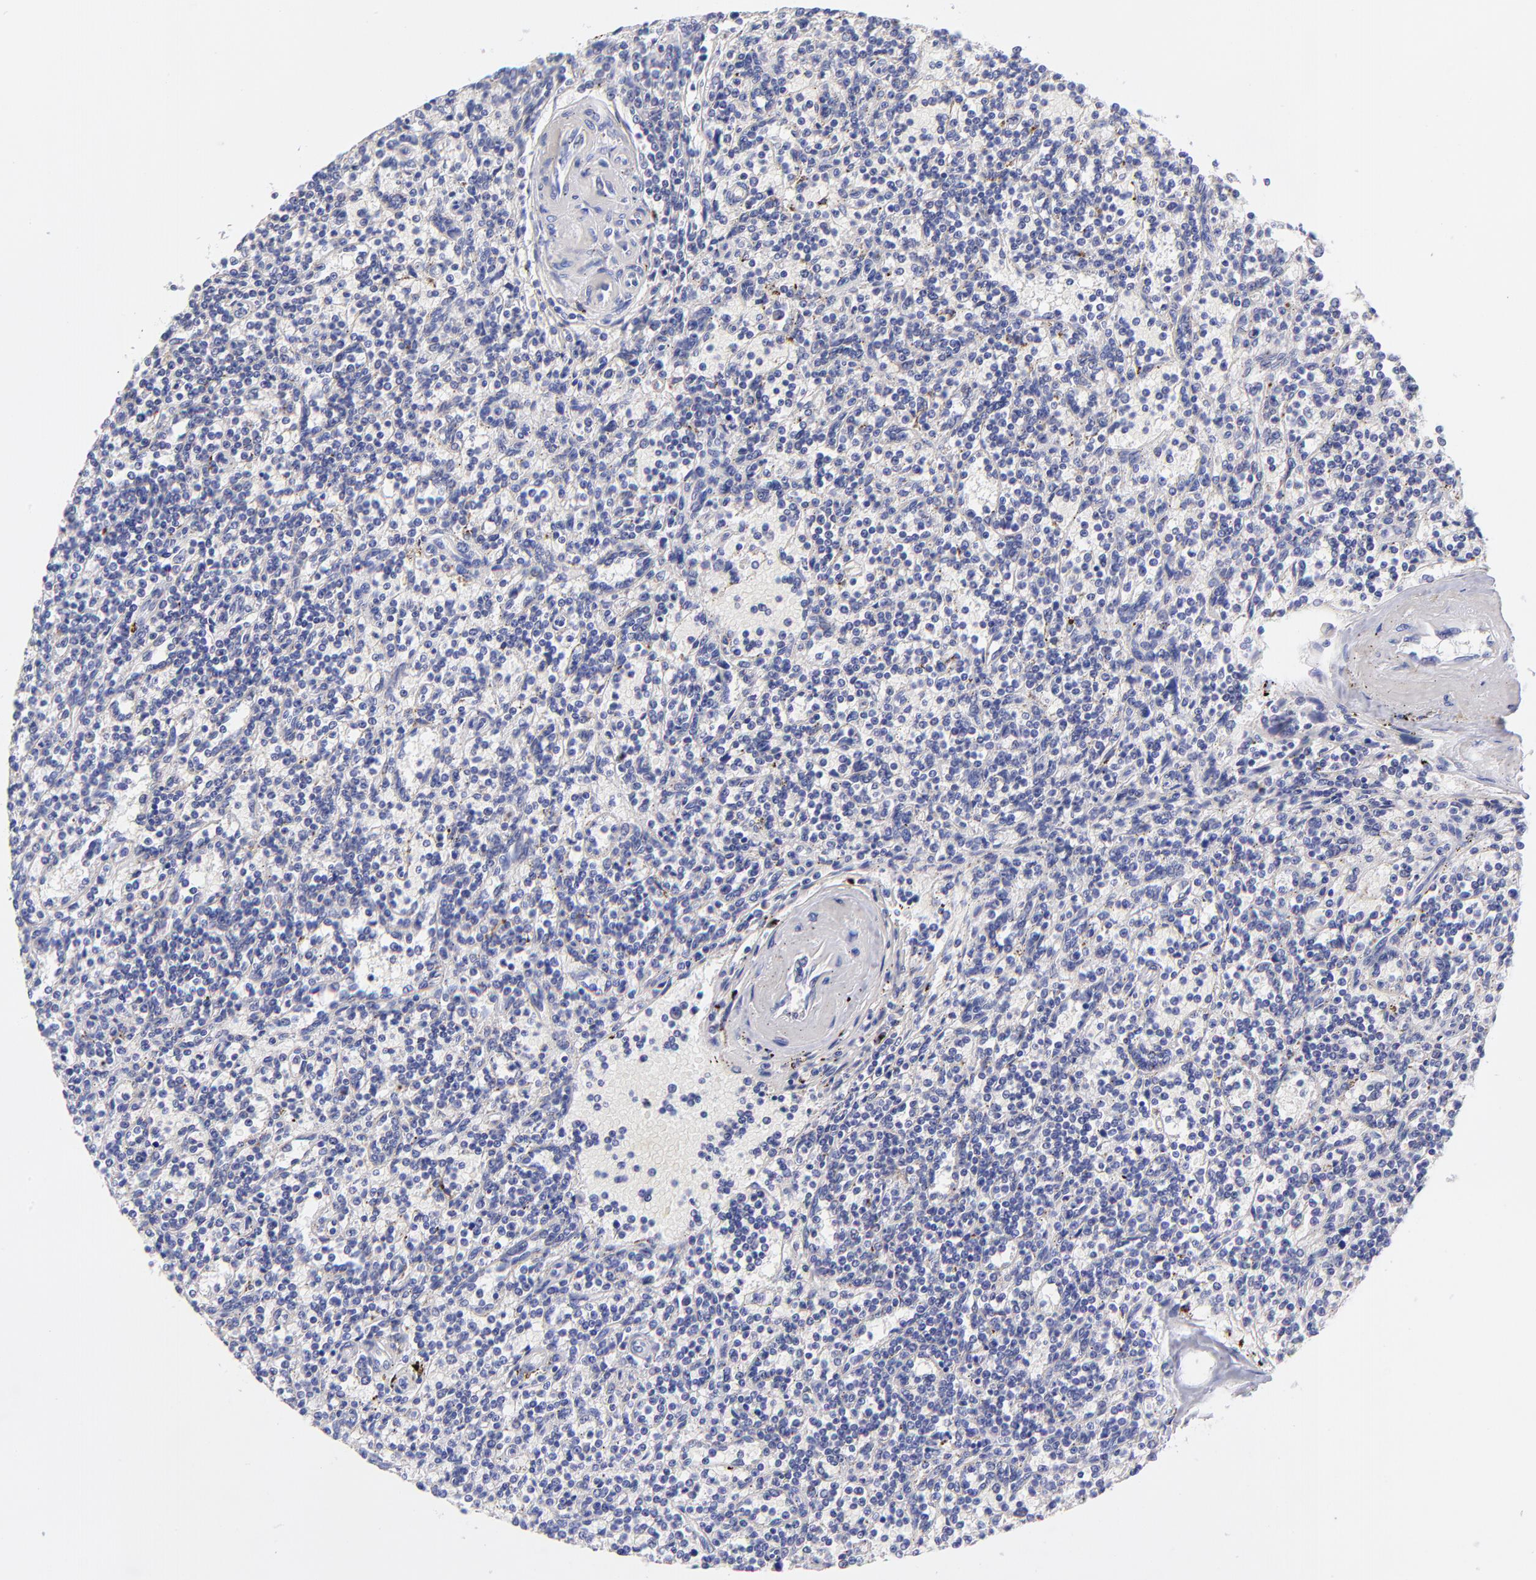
{"staining": {"intensity": "negative", "quantity": "none", "location": "none"}, "tissue": "lymphoma", "cell_type": "Tumor cells", "image_type": "cancer", "snomed": [{"axis": "morphology", "description": "Malignant lymphoma, non-Hodgkin's type, Low grade"}, {"axis": "topography", "description": "Spleen"}], "caption": "This micrograph is of lymphoma stained with IHC to label a protein in brown with the nuclei are counter-stained blue. There is no staining in tumor cells.", "gene": "NDUFB7", "patient": {"sex": "male", "age": 73}}